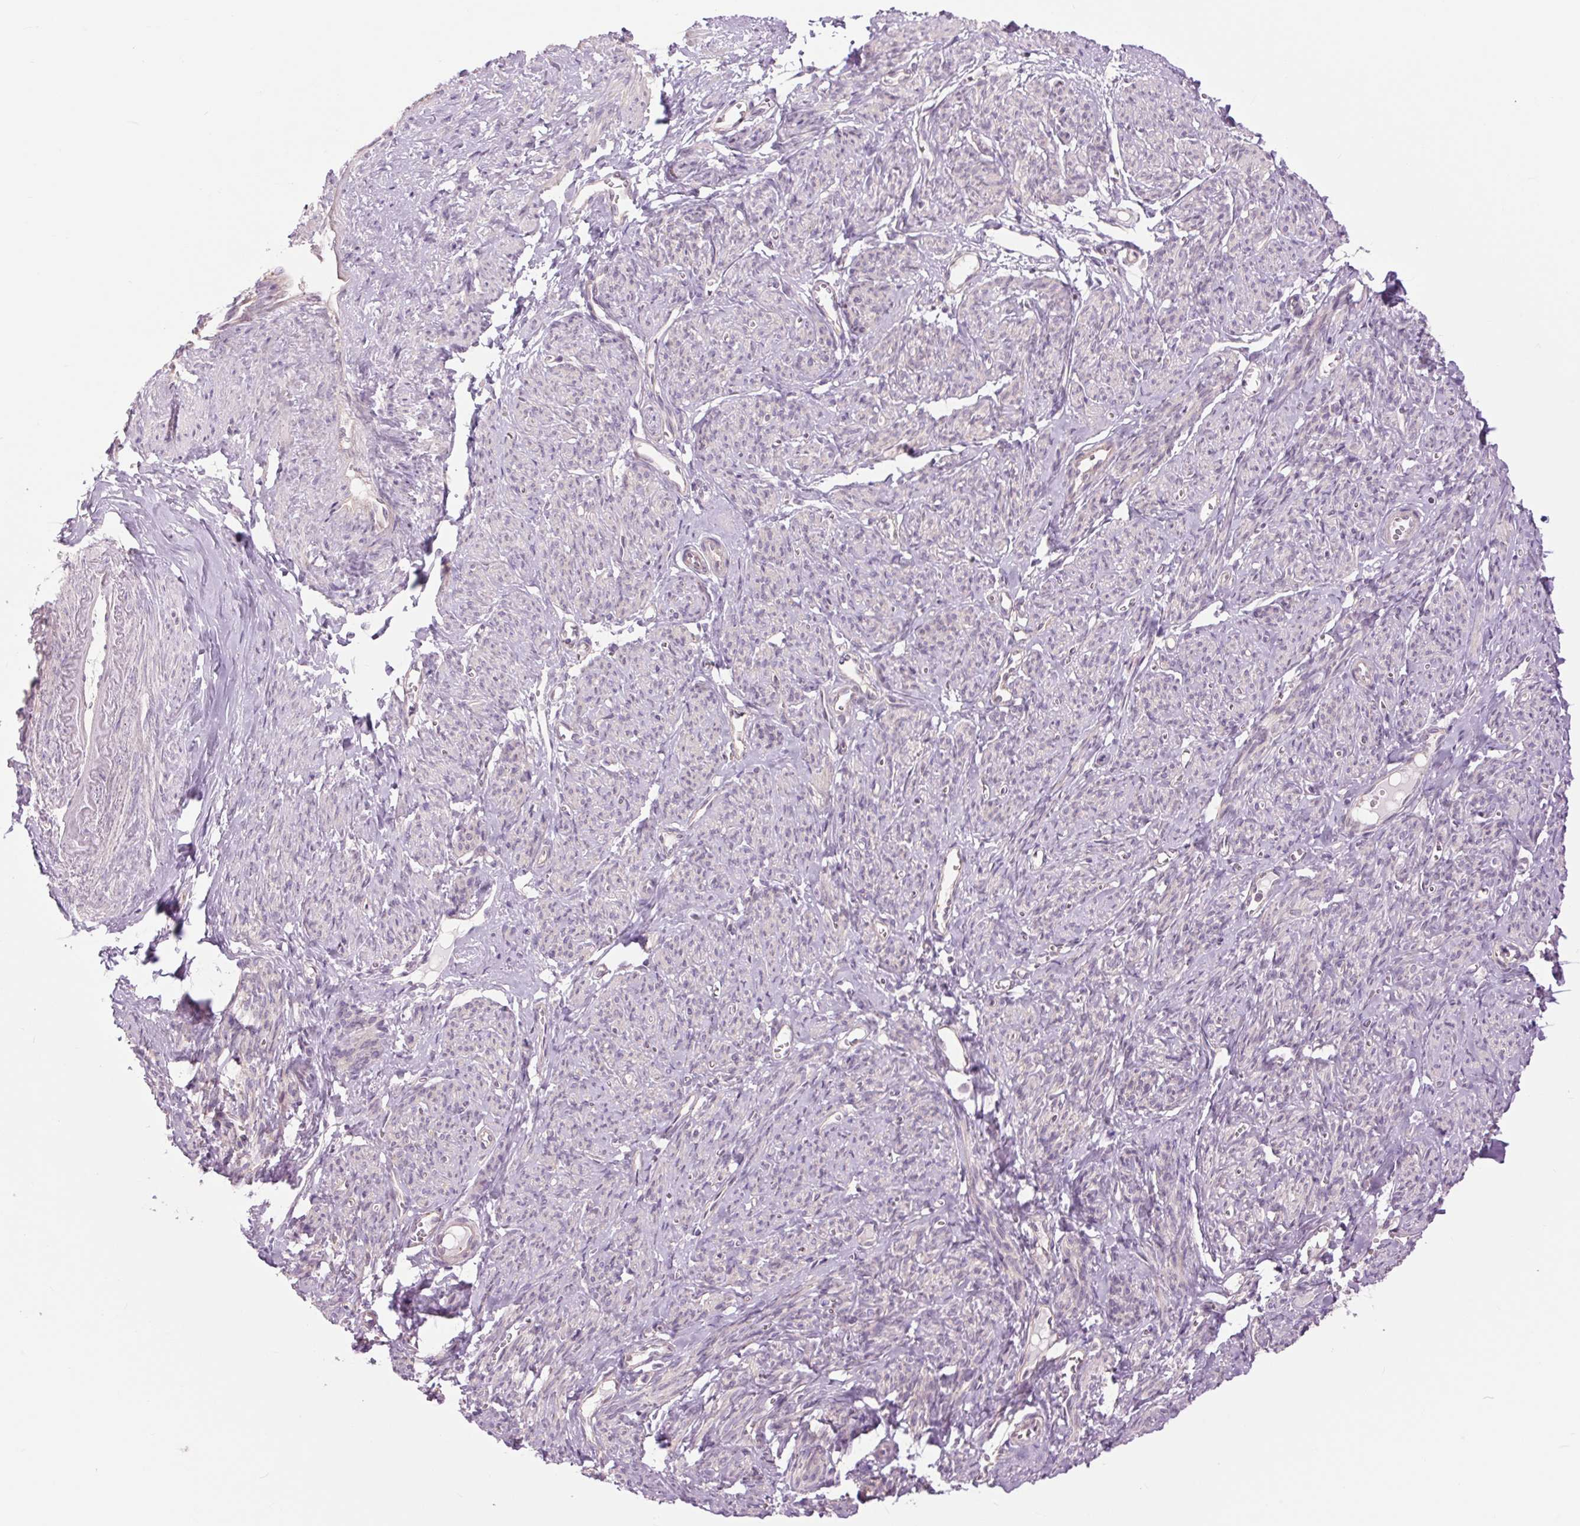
{"staining": {"intensity": "negative", "quantity": "none", "location": "none"}, "tissue": "smooth muscle", "cell_type": "Smooth muscle cells", "image_type": "normal", "snomed": [{"axis": "morphology", "description": "Normal tissue, NOS"}, {"axis": "topography", "description": "Smooth muscle"}], "caption": "A histopathology image of smooth muscle stained for a protein displays no brown staining in smooth muscle cells. (Brightfield microscopy of DAB immunohistochemistry at high magnification).", "gene": "CTNNA3", "patient": {"sex": "female", "age": 65}}